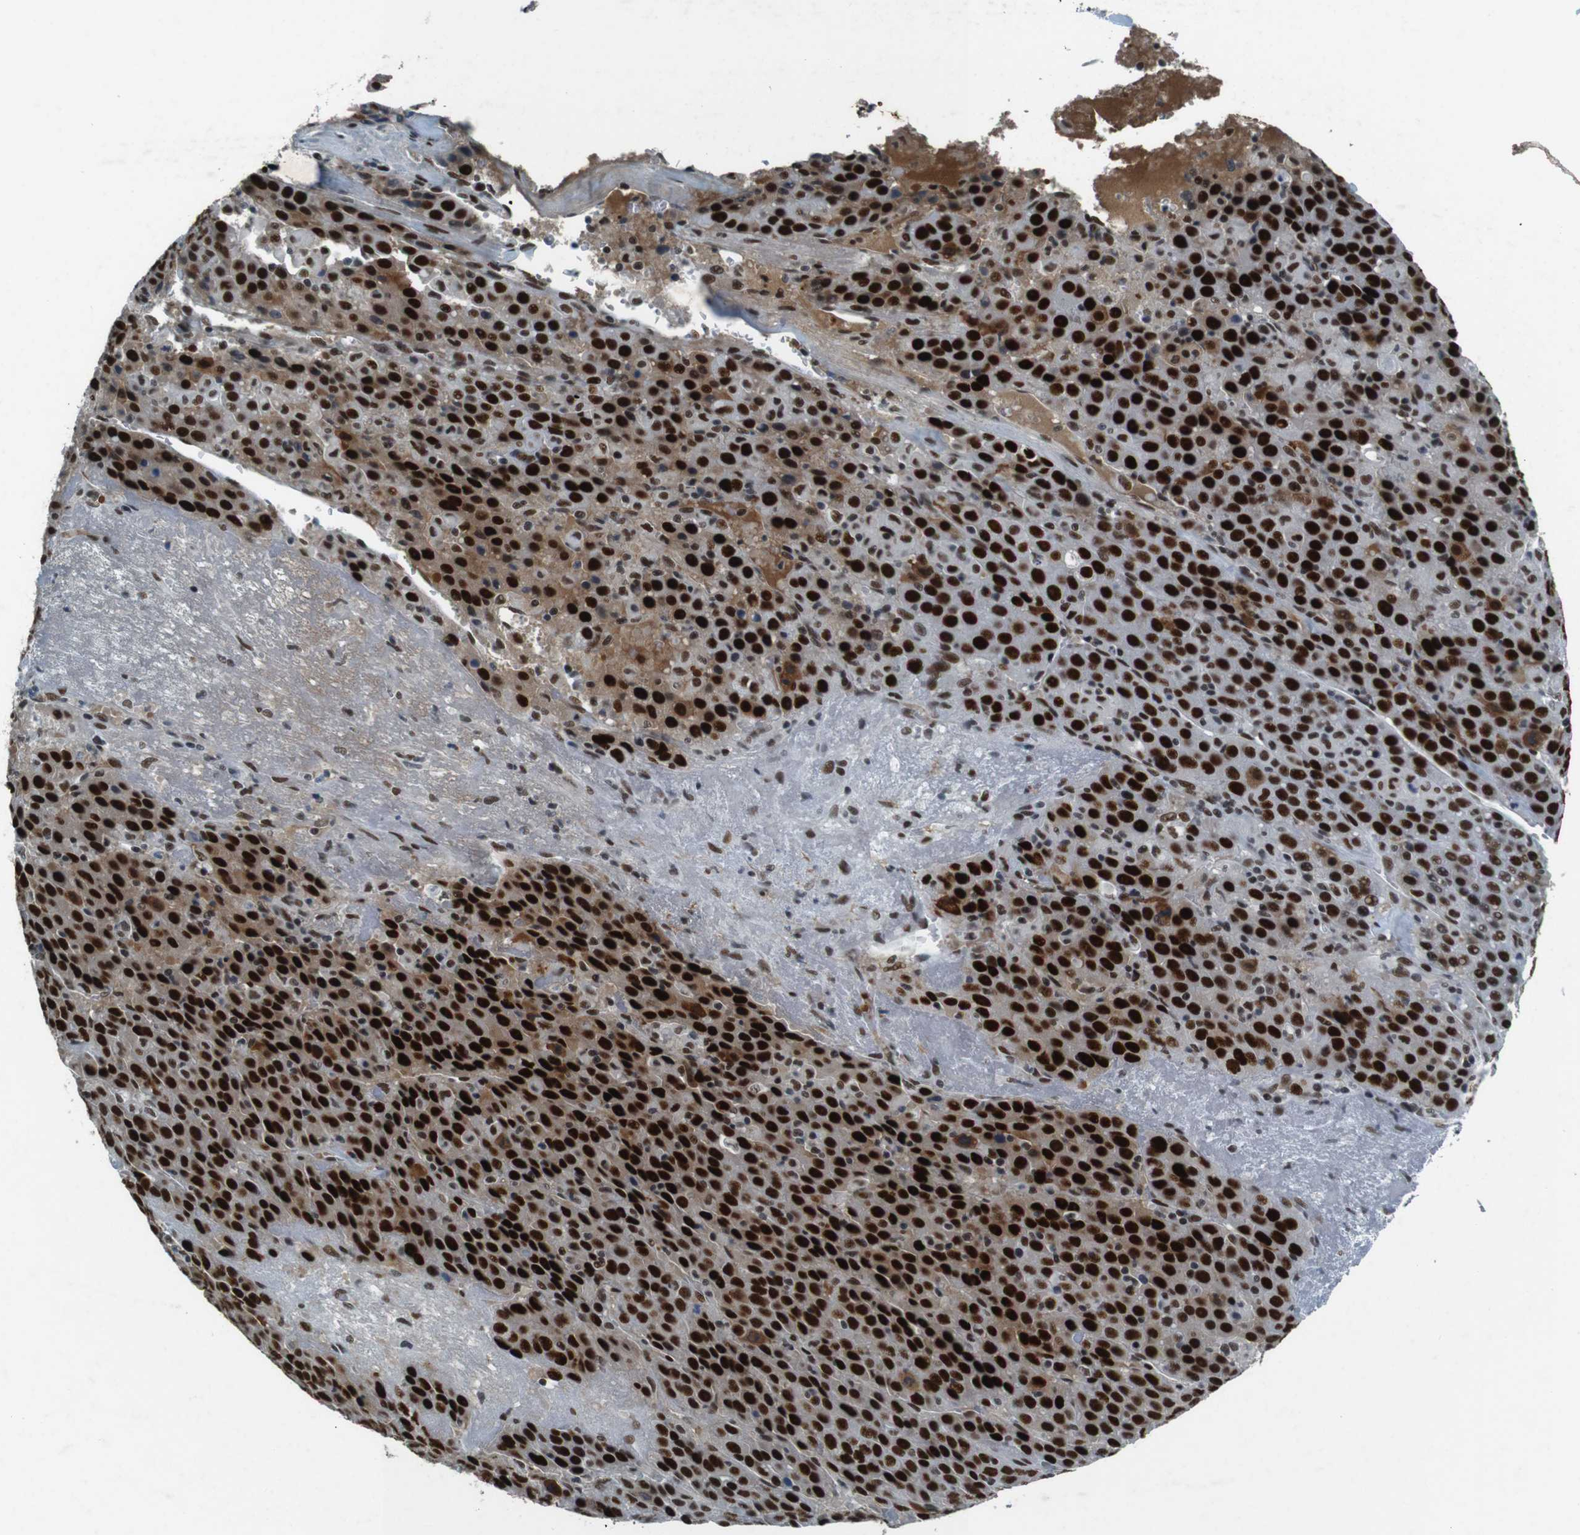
{"staining": {"intensity": "strong", "quantity": ">75%", "location": "cytoplasmic/membranous,nuclear"}, "tissue": "liver cancer", "cell_type": "Tumor cells", "image_type": "cancer", "snomed": [{"axis": "morphology", "description": "Carcinoma, Hepatocellular, NOS"}, {"axis": "topography", "description": "Liver"}], "caption": "Liver hepatocellular carcinoma stained with immunohistochemistry (IHC) reveals strong cytoplasmic/membranous and nuclear expression in approximately >75% of tumor cells.", "gene": "HEXIM1", "patient": {"sex": "female", "age": 53}}